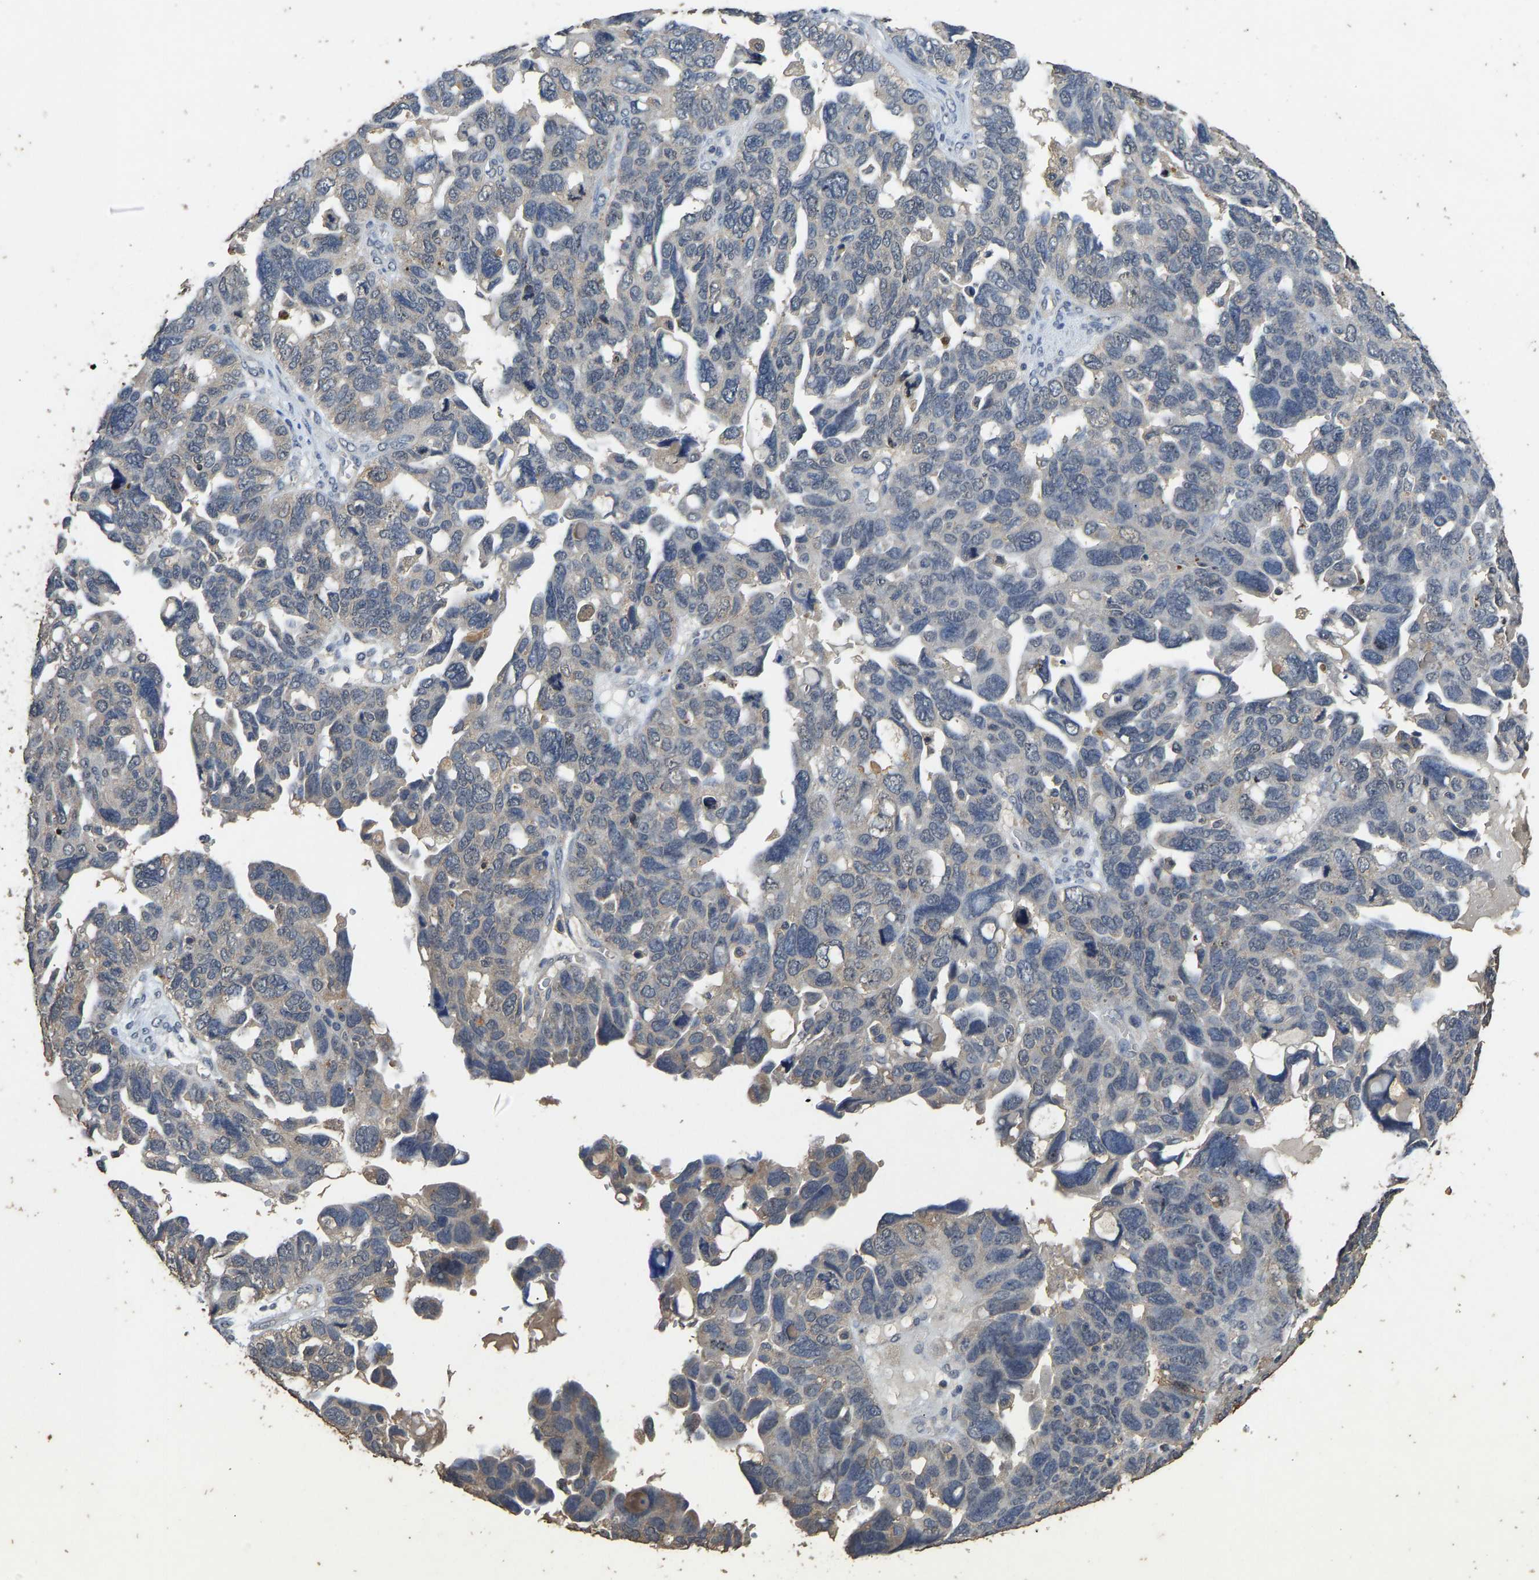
{"staining": {"intensity": "weak", "quantity": "<25%", "location": "cytoplasmic/membranous"}, "tissue": "ovarian cancer", "cell_type": "Tumor cells", "image_type": "cancer", "snomed": [{"axis": "morphology", "description": "Cystadenocarcinoma, serous, NOS"}, {"axis": "topography", "description": "Ovary"}], "caption": "The immunohistochemistry (IHC) micrograph has no significant expression in tumor cells of serous cystadenocarcinoma (ovarian) tissue. (Immunohistochemistry, brightfield microscopy, high magnification).", "gene": "CIDEC", "patient": {"sex": "female", "age": 79}}